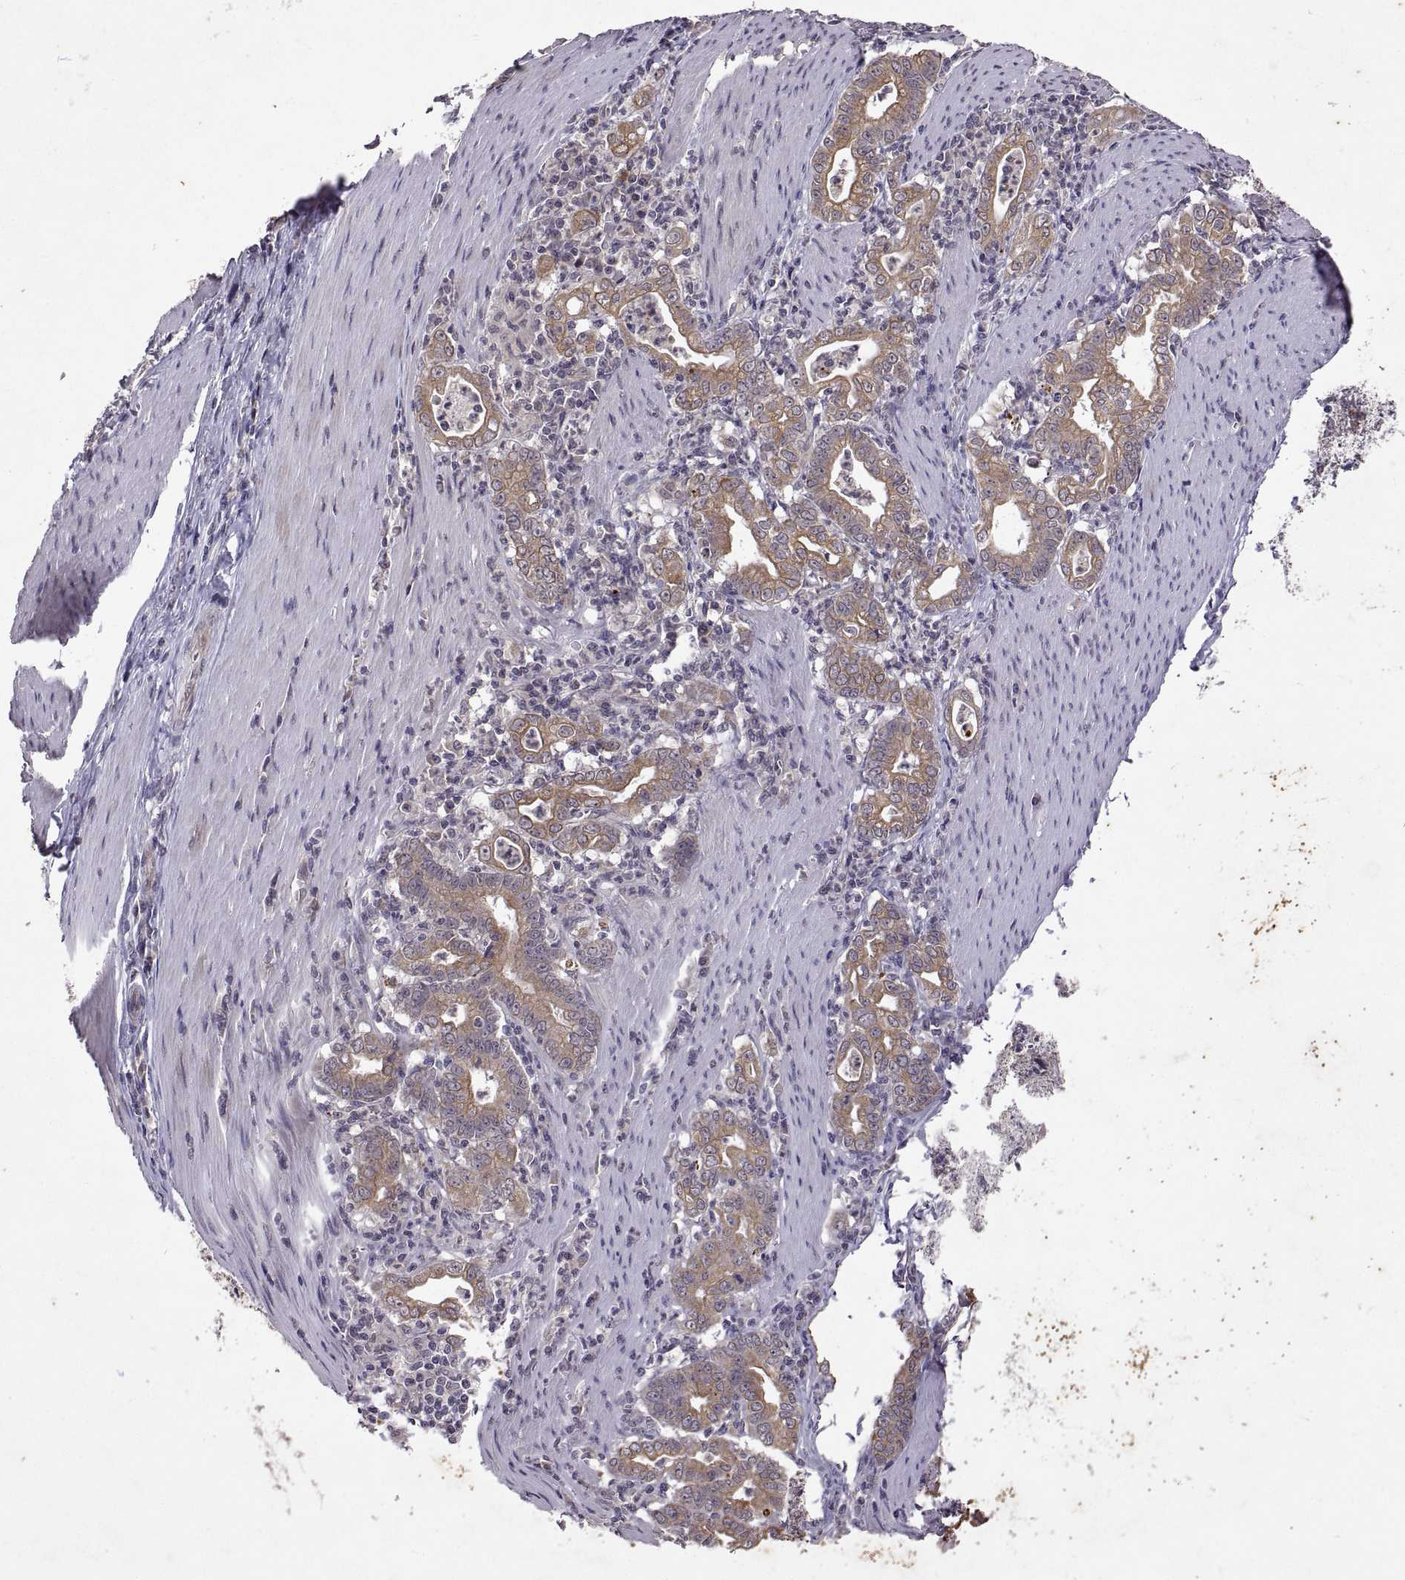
{"staining": {"intensity": "moderate", "quantity": ">75%", "location": "cytoplasmic/membranous"}, "tissue": "stomach cancer", "cell_type": "Tumor cells", "image_type": "cancer", "snomed": [{"axis": "morphology", "description": "Adenocarcinoma, NOS"}, {"axis": "topography", "description": "Stomach, upper"}], "caption": "A medium amount of moderate cytoplasmic/membranous positivity is present in about >75% of tumor cells in stomach adenocarcinoma tissue.", "gene": "LAMA1", "patient": {"sex": "female", "age": 79}}